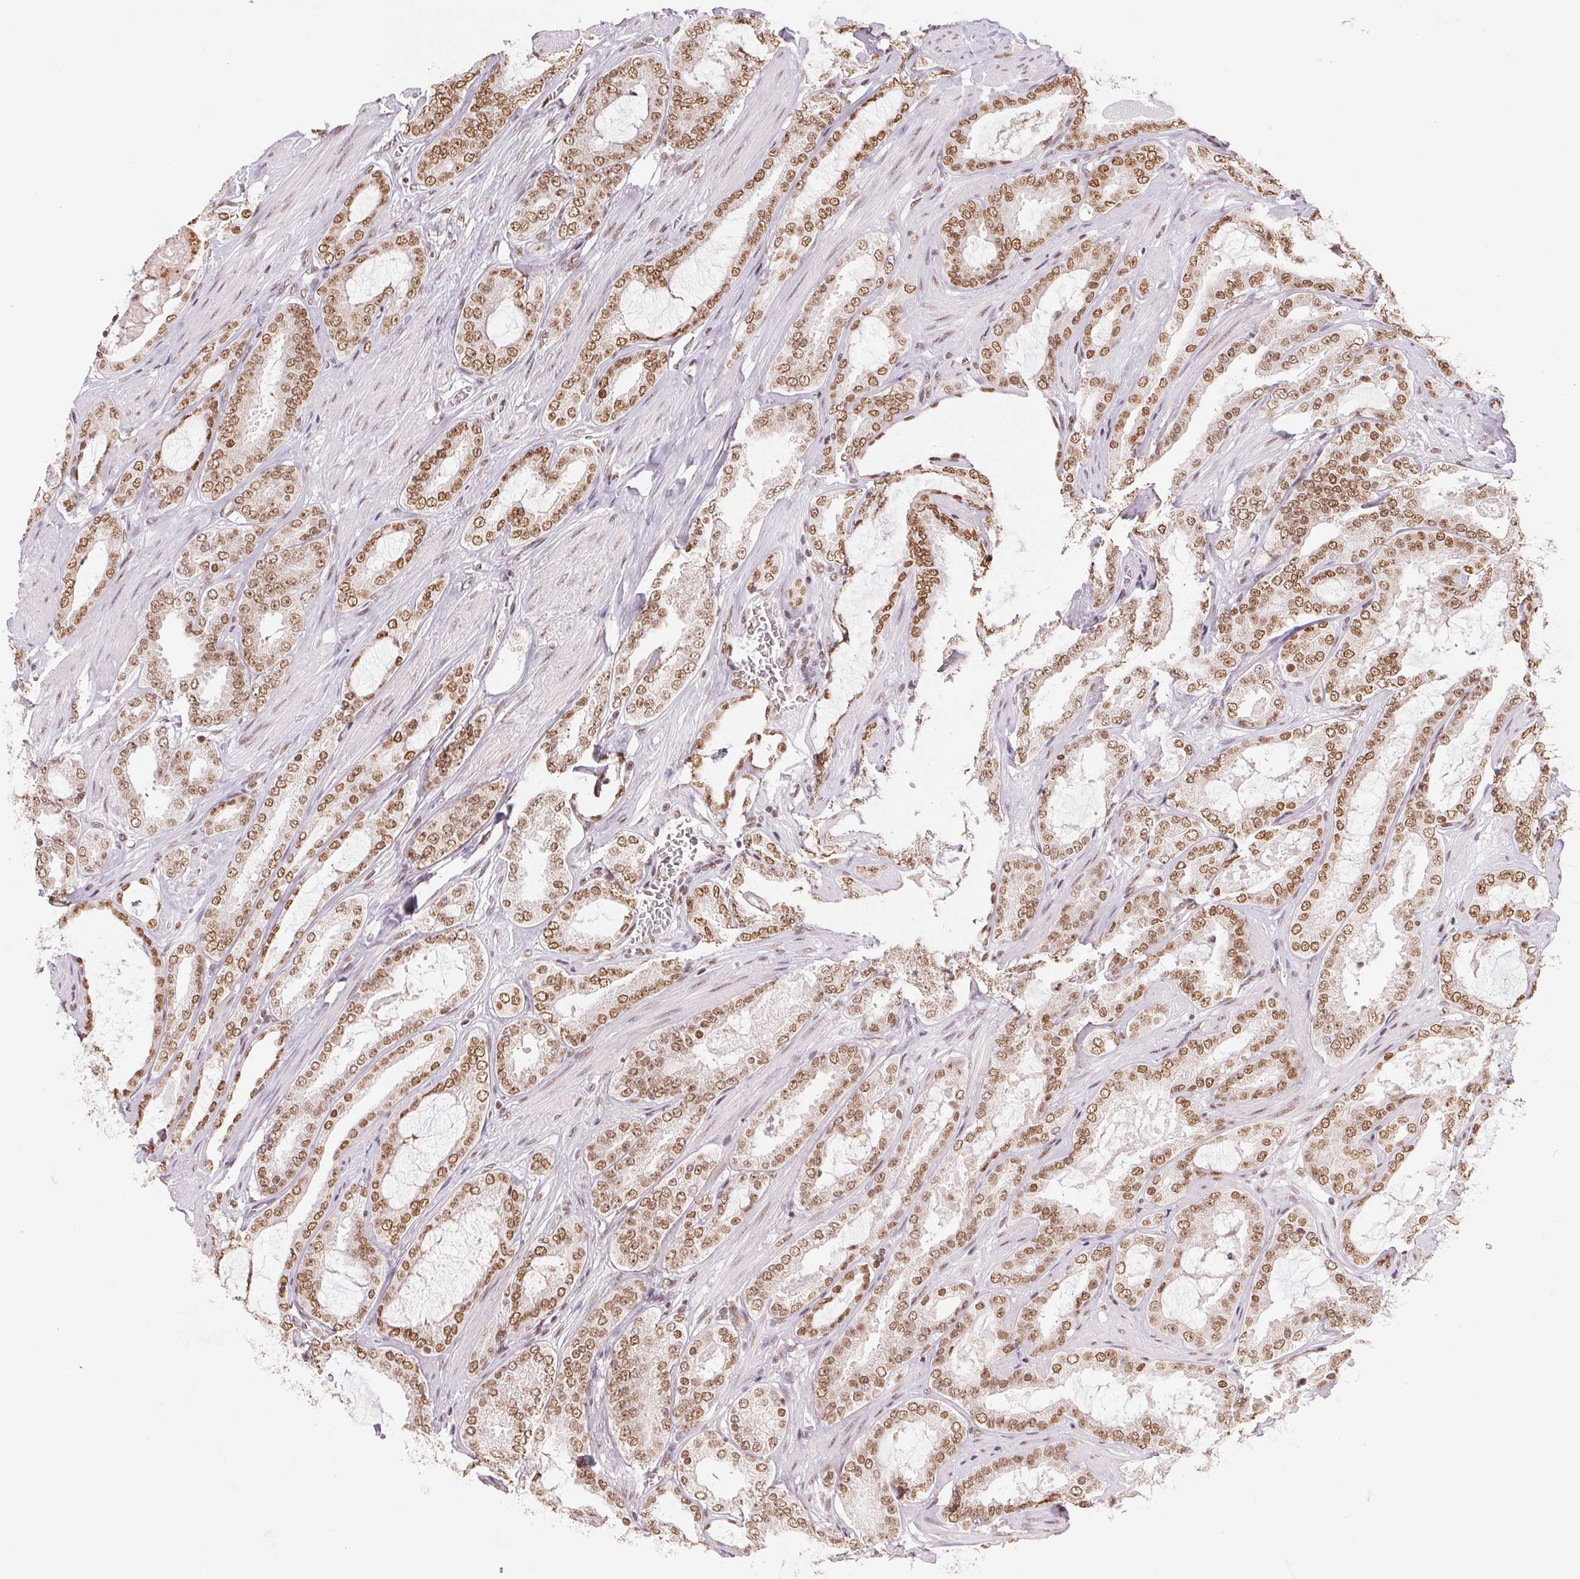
{"staining": {"intensity": "moderate", "quantity": ">75%", "location": "nuclear"}, "tissue": "prostate cancer", "cell_type": "Tumor cells", "image_type": "cancer", "snomed": [{"axis": "morphology", "description": "Adenocarcinoma, High grade"}, {"axis": "topography", "description": "Prostate"}], "caption": "Immunohistochemical staining of adenocarcinoma (high-grade) (prostate) reveals medium levels of moderate nuclear protein positivity in about >75% of tumor cells.", "gene": "NFE2L1", "patient": {"sex": "male", "age": 63}}